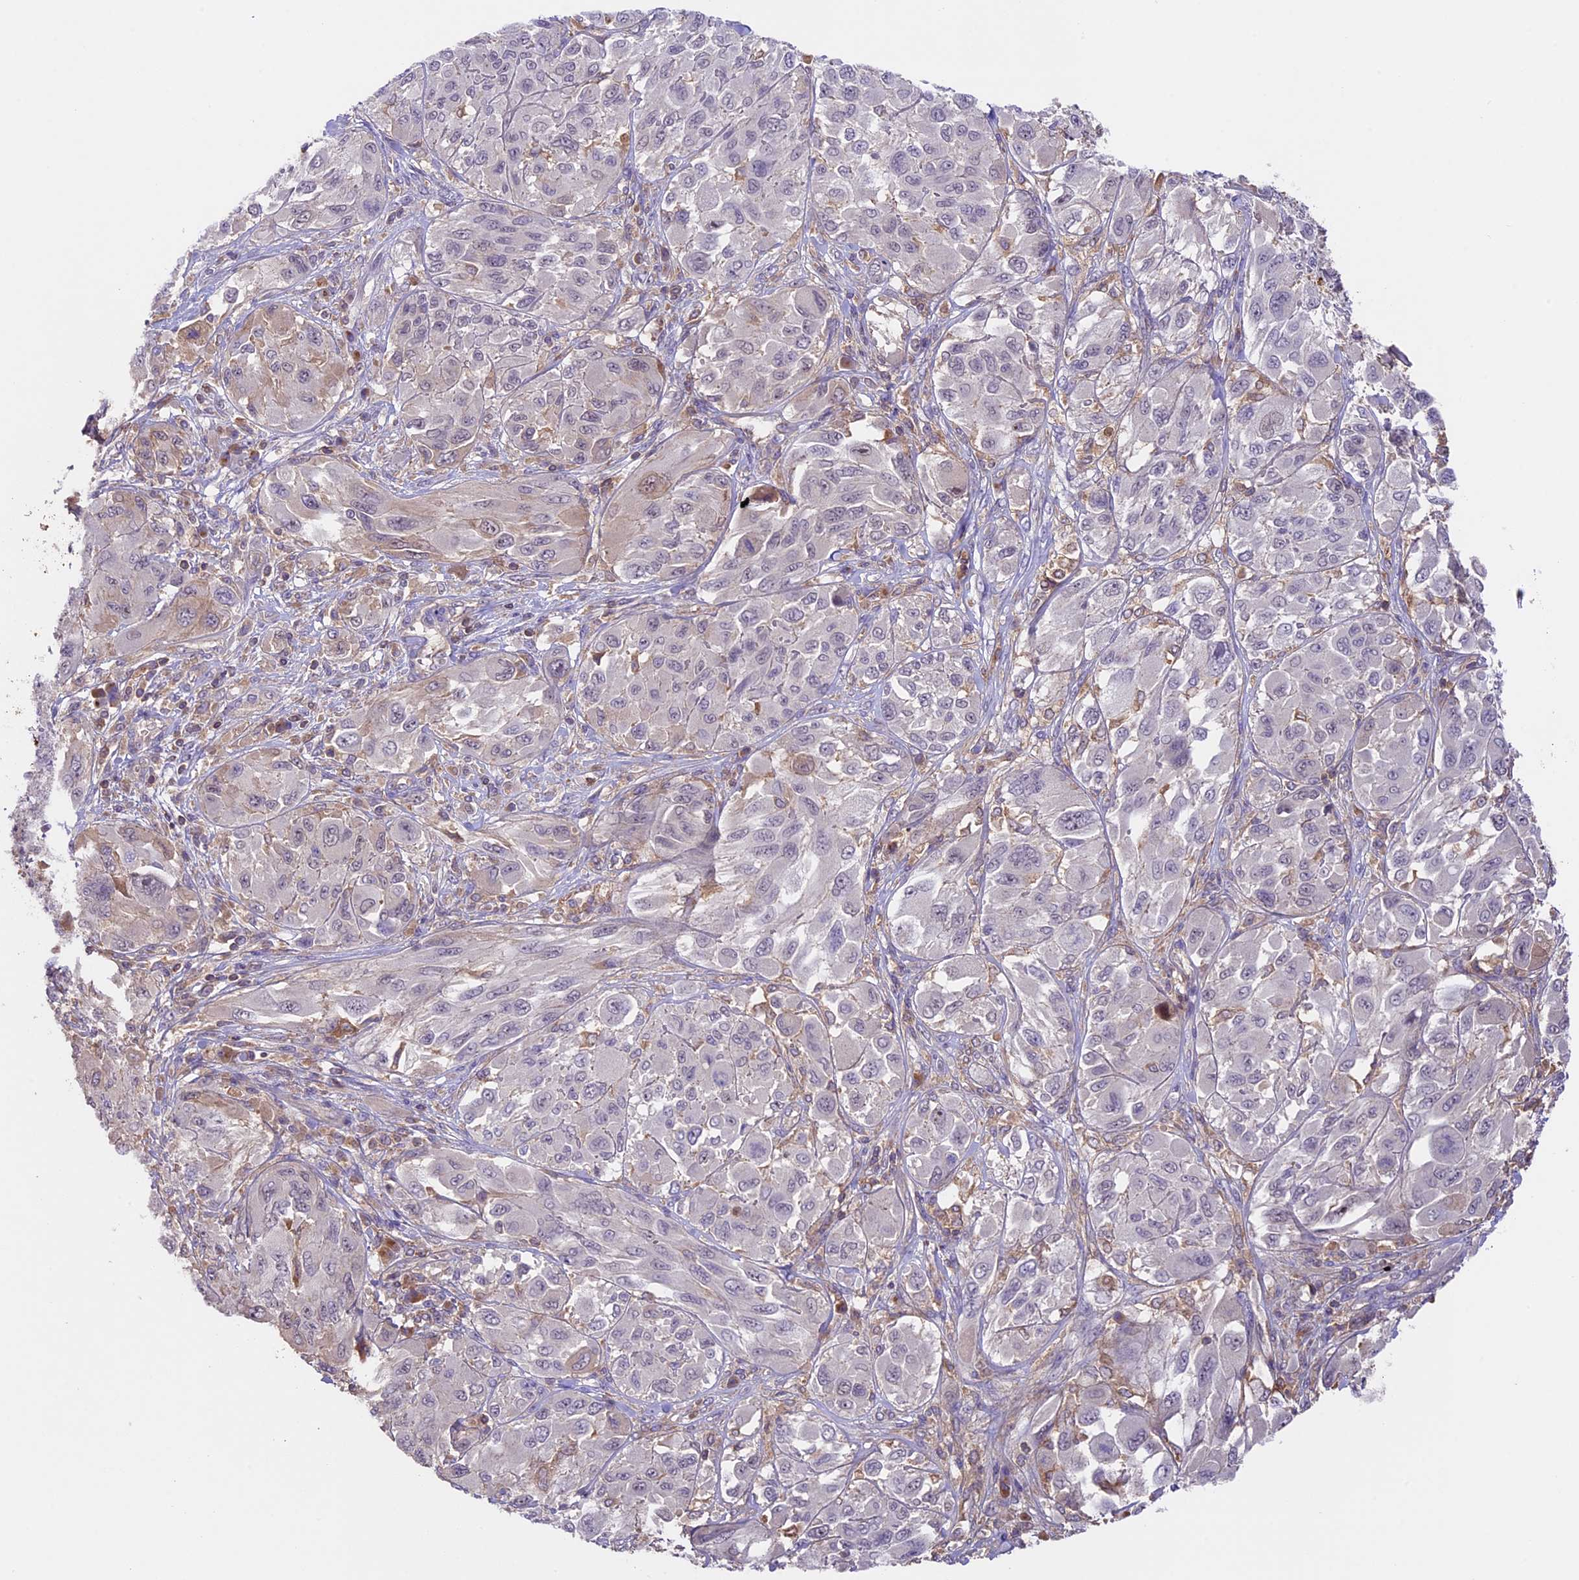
{"staining": {"intensity": "weak", "quantity": "<25%", "location": "nuclear"}, "tissue": "melanoma", "cell_type": "Tumor cells", "image_type": "cancer", "snomed": [{"axis": "morphology", "description": "Malignant melanoma, NOS"}, {"axis": "topography", "description": "Skin"}], "caption": "Human malignant melanoma stained for a protein using immunohistochemistry (IHC) exhibits no positivity in tumor cells.", "gene": "TBC1D1", "patient": {"sex": "female", "age": 91}}